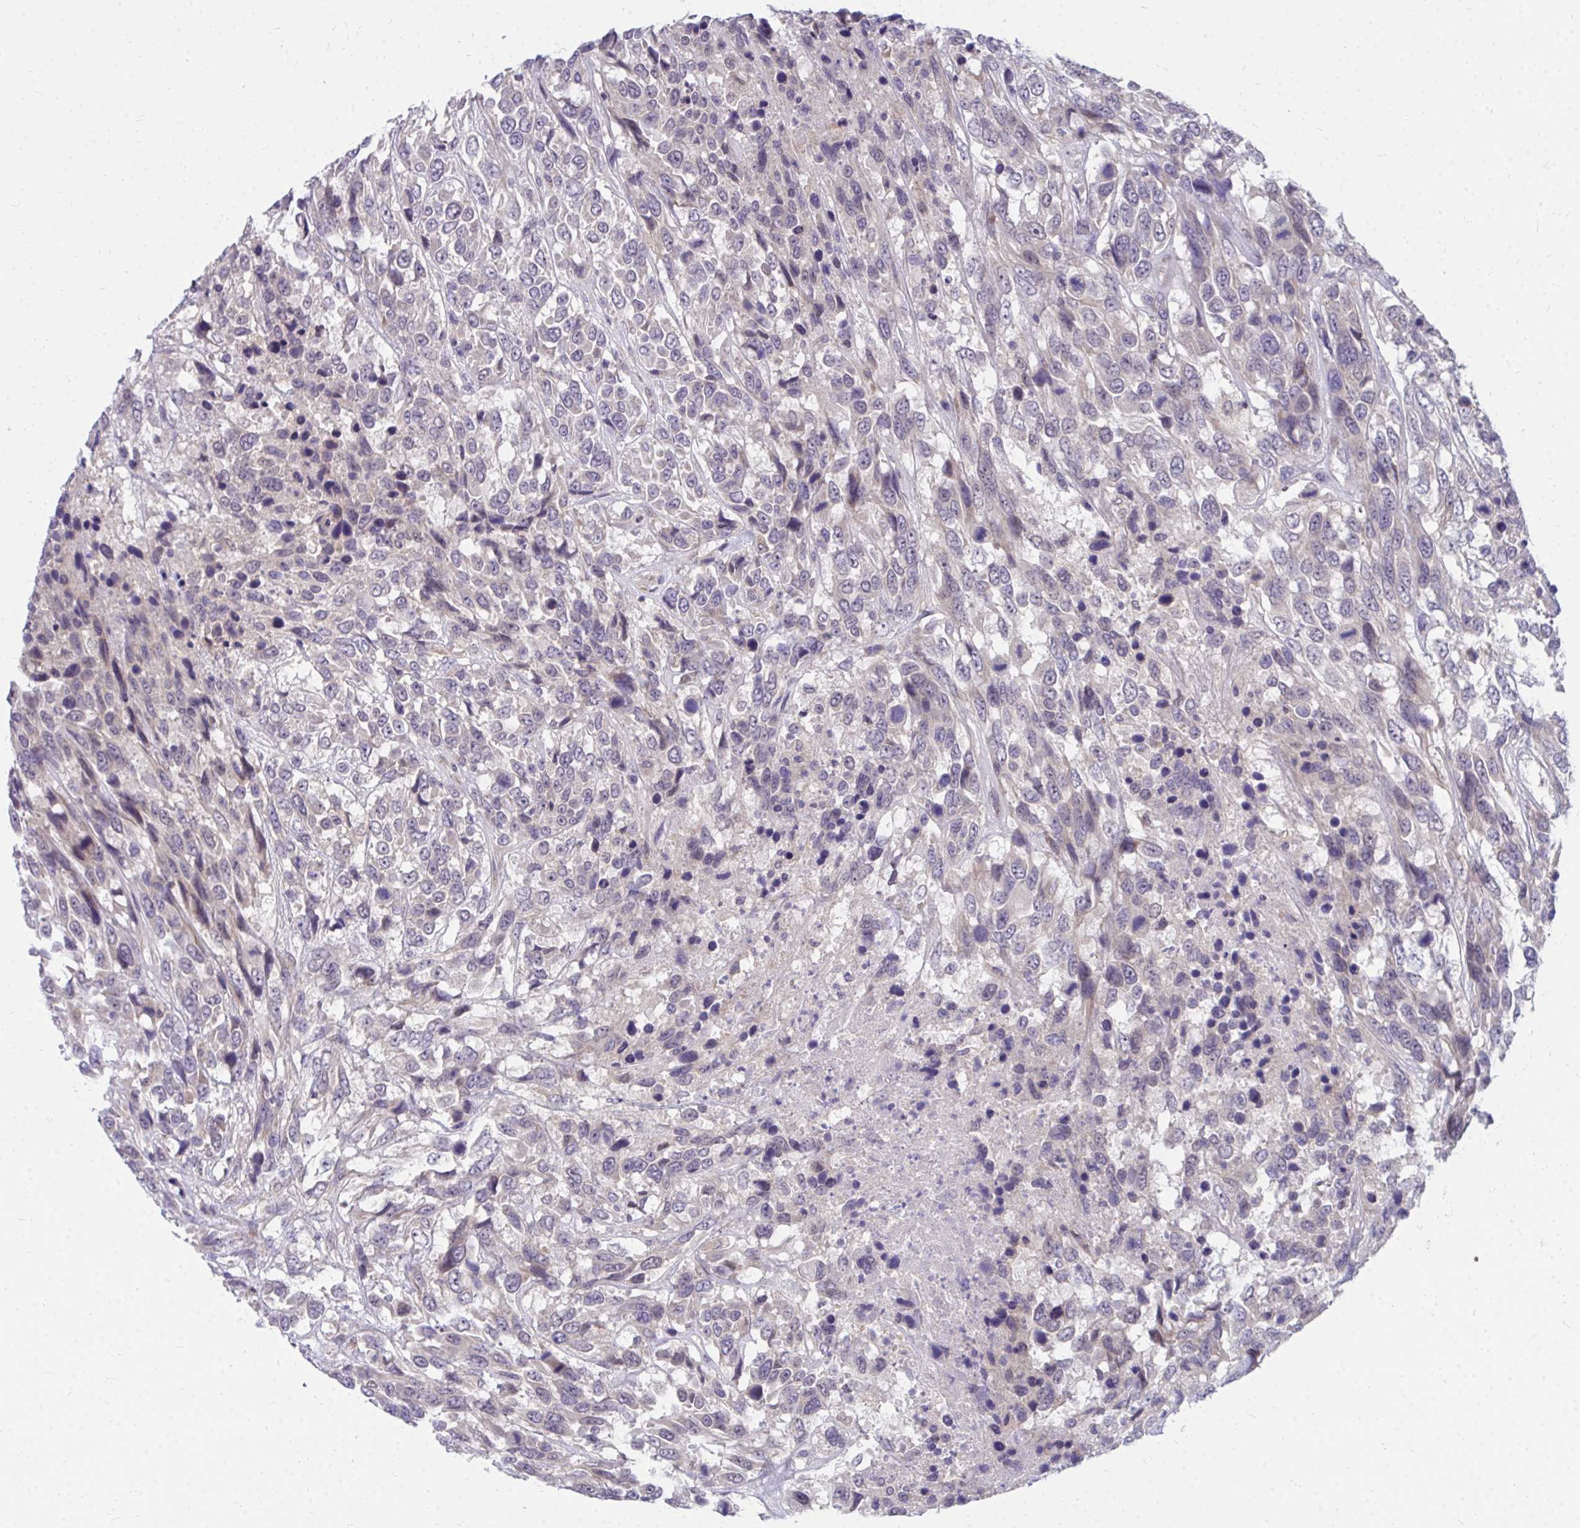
{"staining": {"intensity": "negative", "quantity": "none", "location": "none"}, "tissue": "urothelial cancer", "cell_type": "Tumor cells", "image_type": "cancer", "snomed": [{"axis": "morphology", "description": "Urothelial carcinoma, High grade"}, {"axis": "topography", "description": "Urinary bladder"}], "caption": "Image shows no significant protein expression in tumor cells of urothelial cancer.", "gene": "MROH8", "patient": {"sex": "female", "age": 70}}